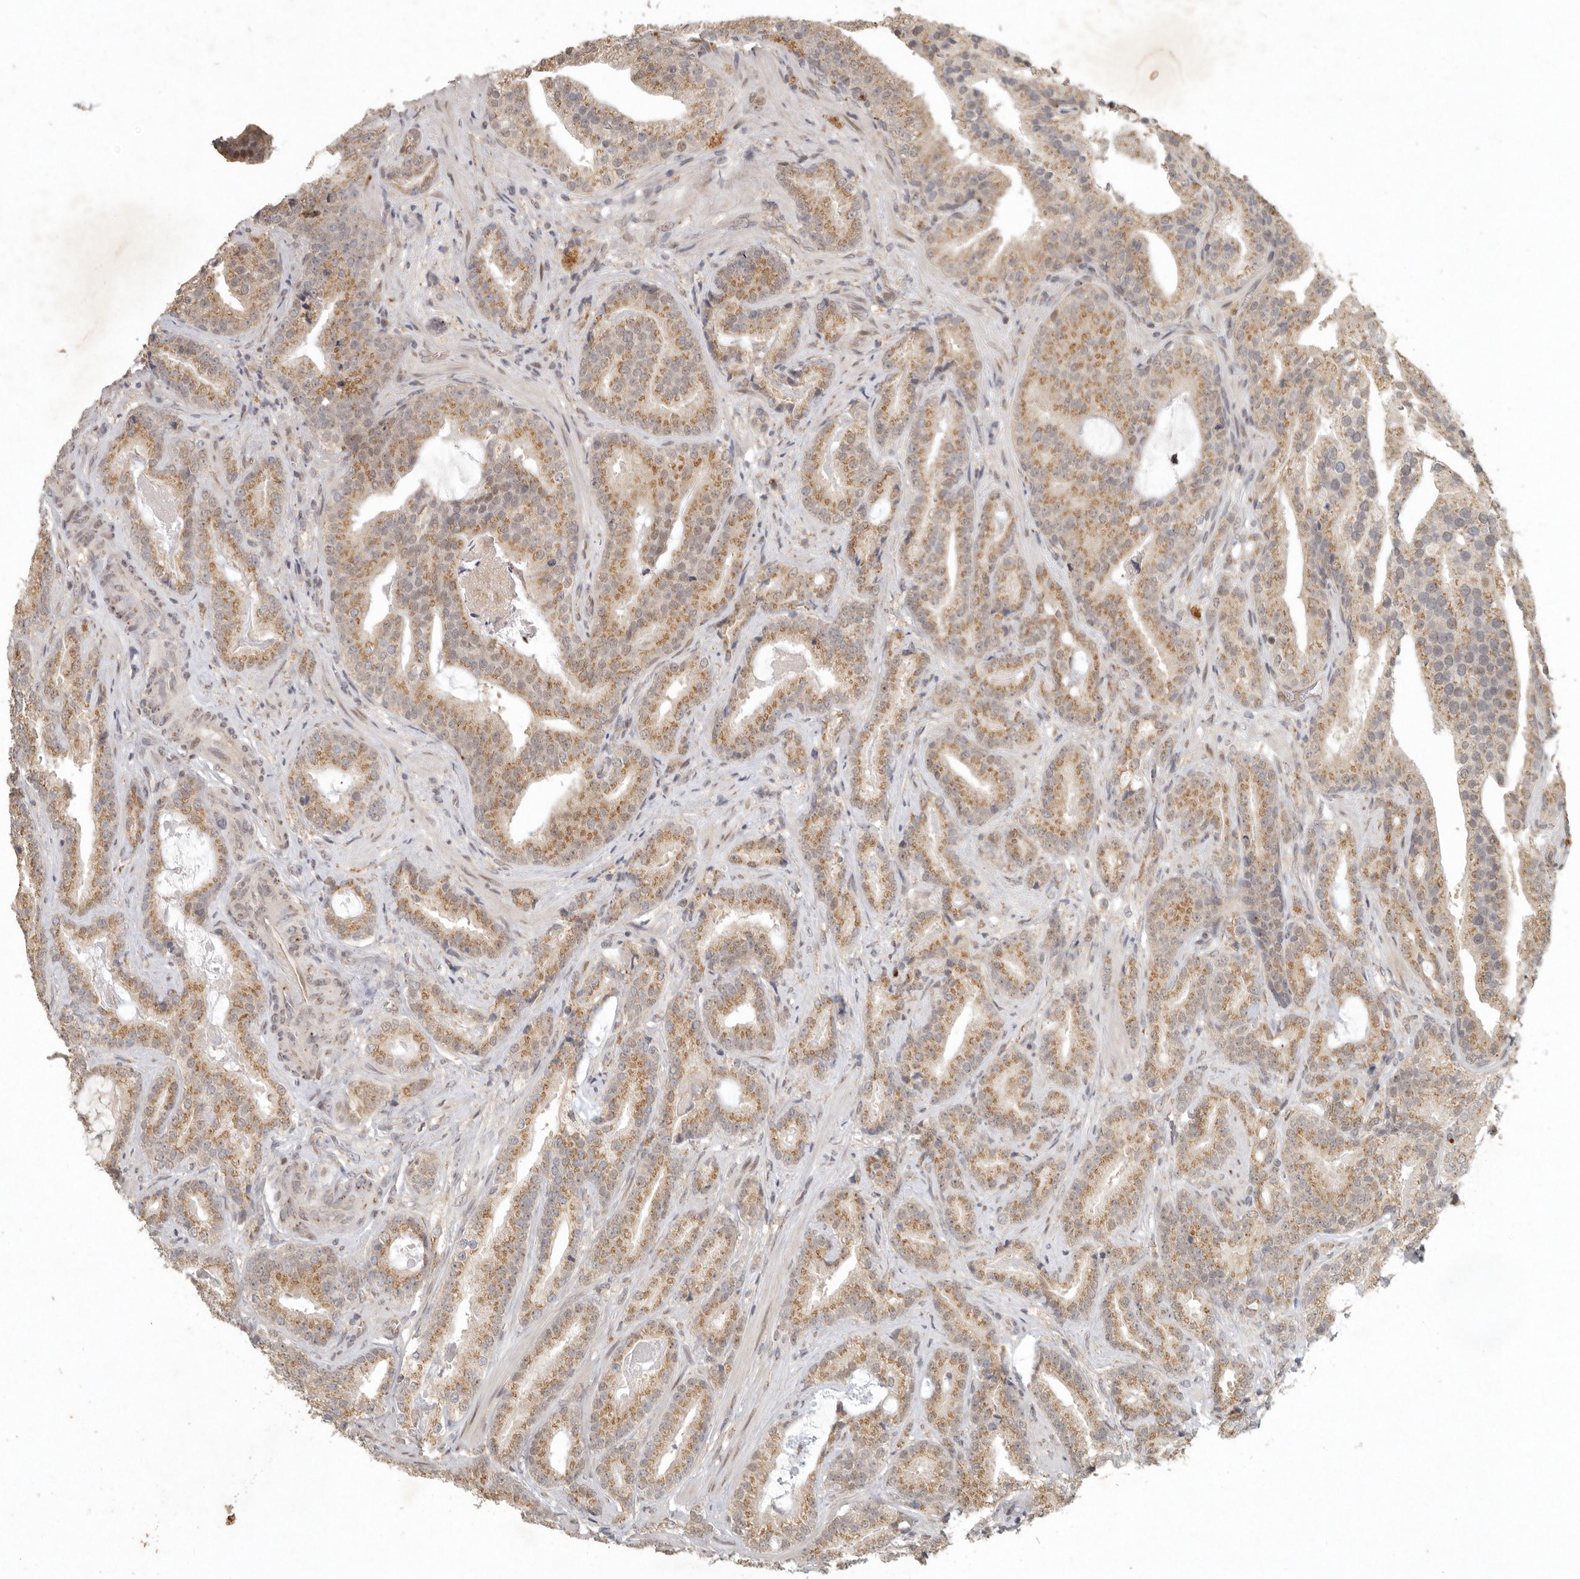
{"staining": {"intensity": "moderate", "quantity": ">75%", "location": "cytoplasmic/membranous"}, "tissue": "prostate cancer", "cell_type": "Tumor cells", "image_type": "cancer", "snomed": [{"axis": "morphology", "description": "Adenocarcinoma, Low grade"}, {"axis": "topography", "description": "Prostate"}], "caption": "Brown immunohistochemical staining in low-grade adenocarcinoma (prostate) shows moderate cytoplasmic/membranous positivity in approximately >75% of tumor cells. (Brightfield microscopy of DAB IHC at high magnification).", "gene": "LRRC75A", "patient": {"sex": "male", "age": 67}}